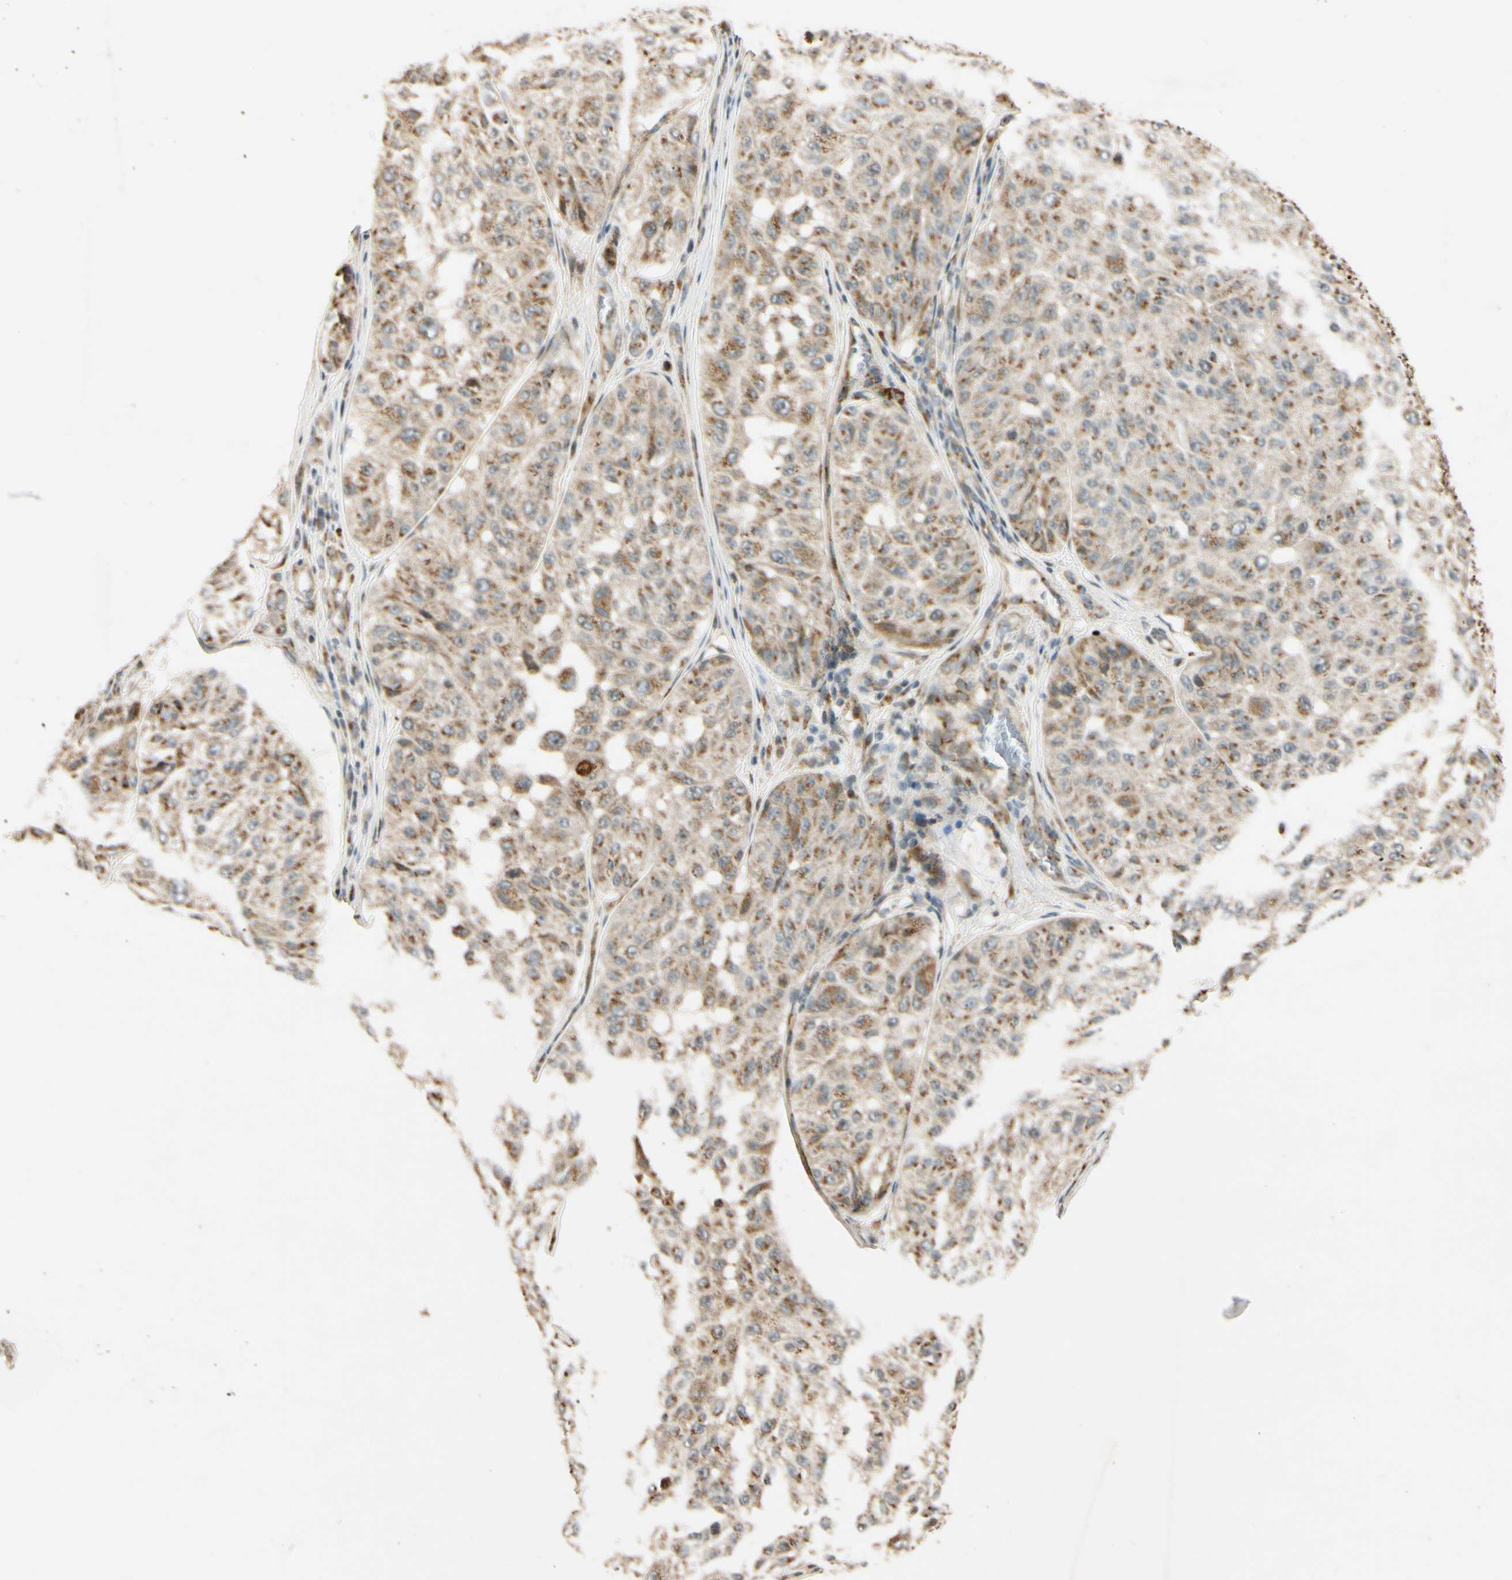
{"staining": {"intensity": "weak", "quantity": ">75%", "location": "cytoplasmic/membranous"}, "tissue": "melanoma", "cell_type": "Tumor cells", "image_type": "cancer", "snomed": [{"axis": "morphology", "description": "Malignant melanoma, NOS"}, {"axis": "topography", "description": "Skin"}], "caption": "Immunohistochemistry (IHC) photomicrograph of neoplastic tissue: malignant melanoma stained using IHC shows low levels of weak protein expression localized specifically in the cytoplasmic/membranous of tumor cells, appearing as a cytoplasmic/membranous brown color.", "gene": "NEO1", "patient": {"sex": "female", "age": 46}}